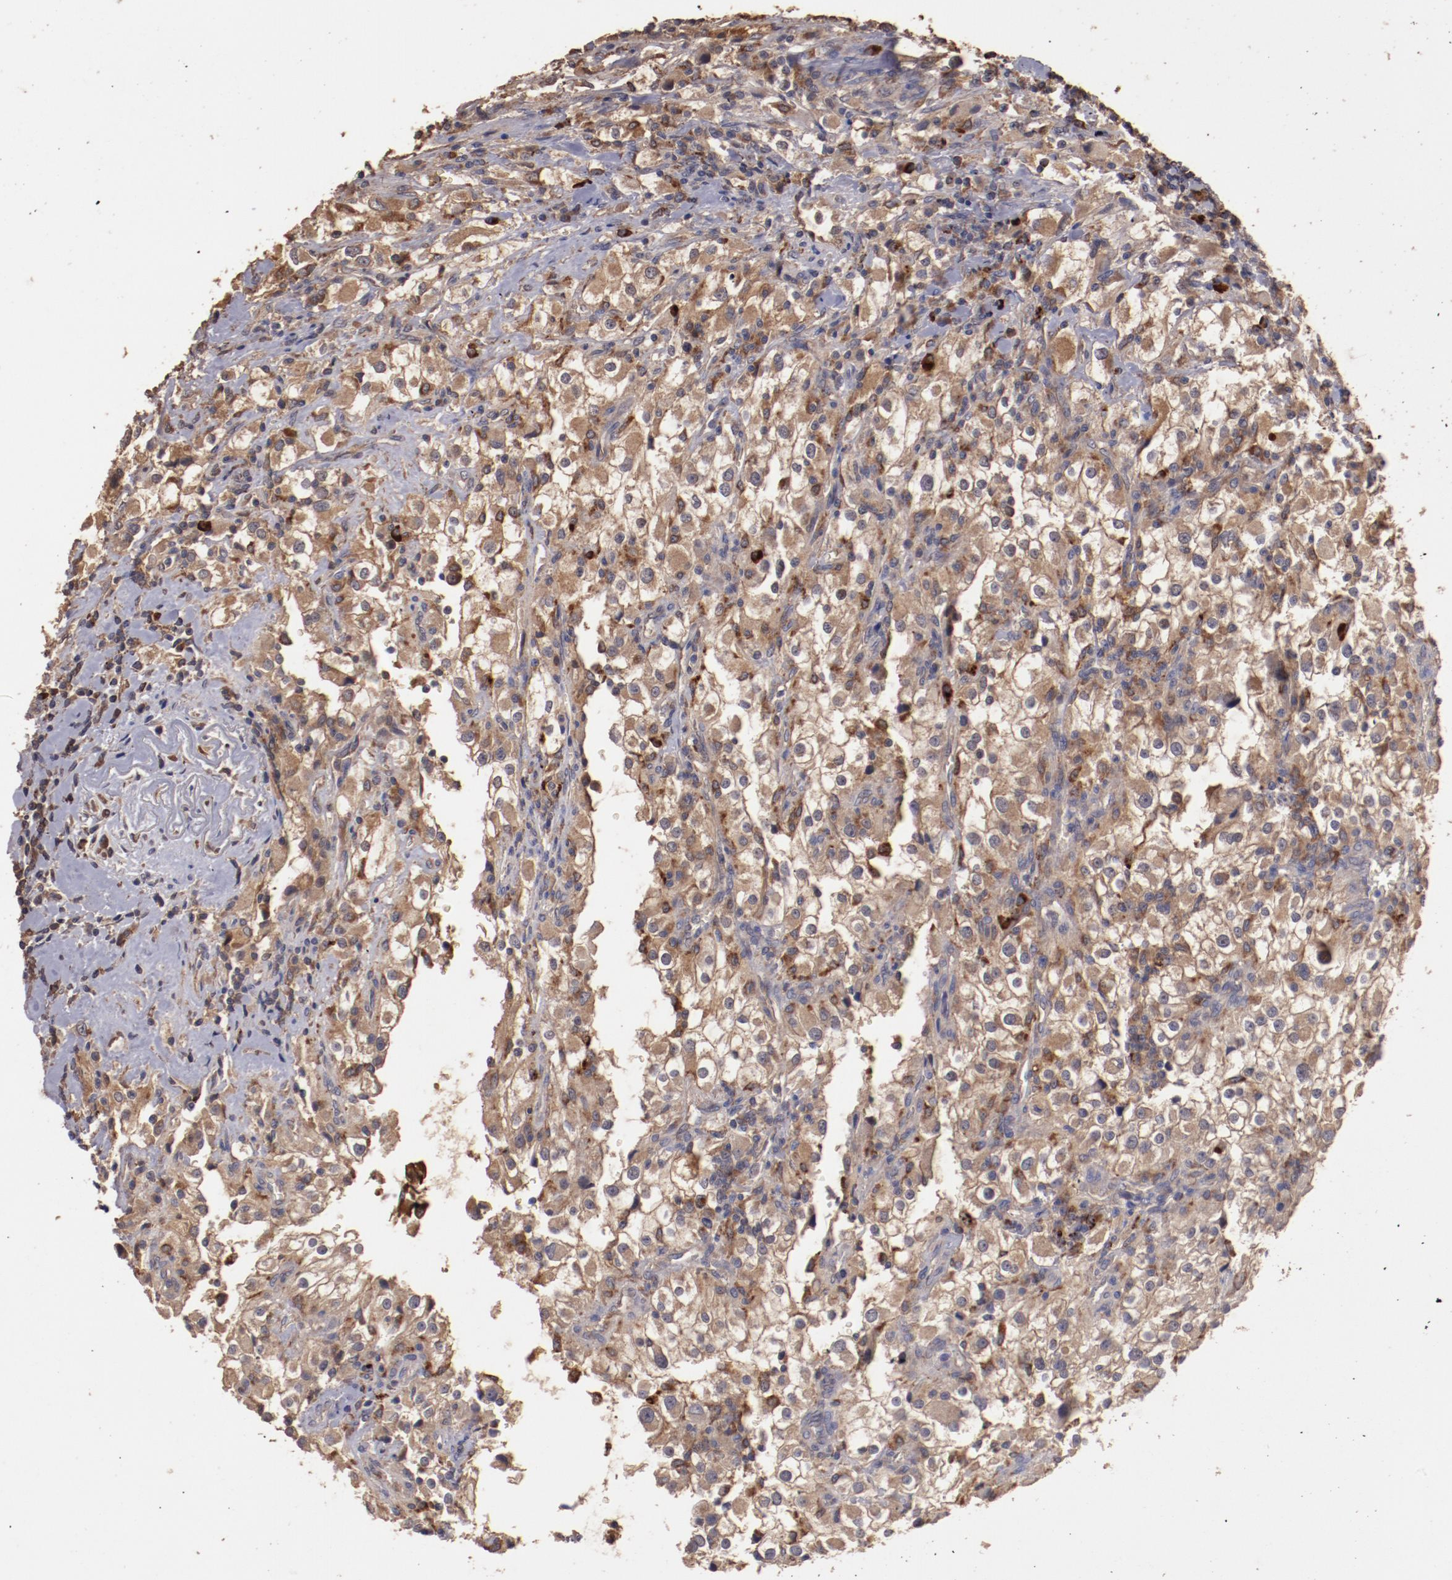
{"staining": {"intensity": "moderate", "quantity": ">75%", "location": "cytoplasmic/membranous"}, "tissue": "renal cancer", "cell_type": "Tumor cells", "image_type": "cancer", "snomed": [{"axis": "morphology", "description": "Adenocarcinoma, NOS"}, {"axis": "topography", "description": "Kidney"}], "caption": "The histopathology image exhibits a brown stain indicating the presence of a protein in the cytoplasmic/membranous of tumor cells in renal cancer (adenocarcinoma).", "gene": "SRRD", "patient": {"sex": "female", "age": 52}}